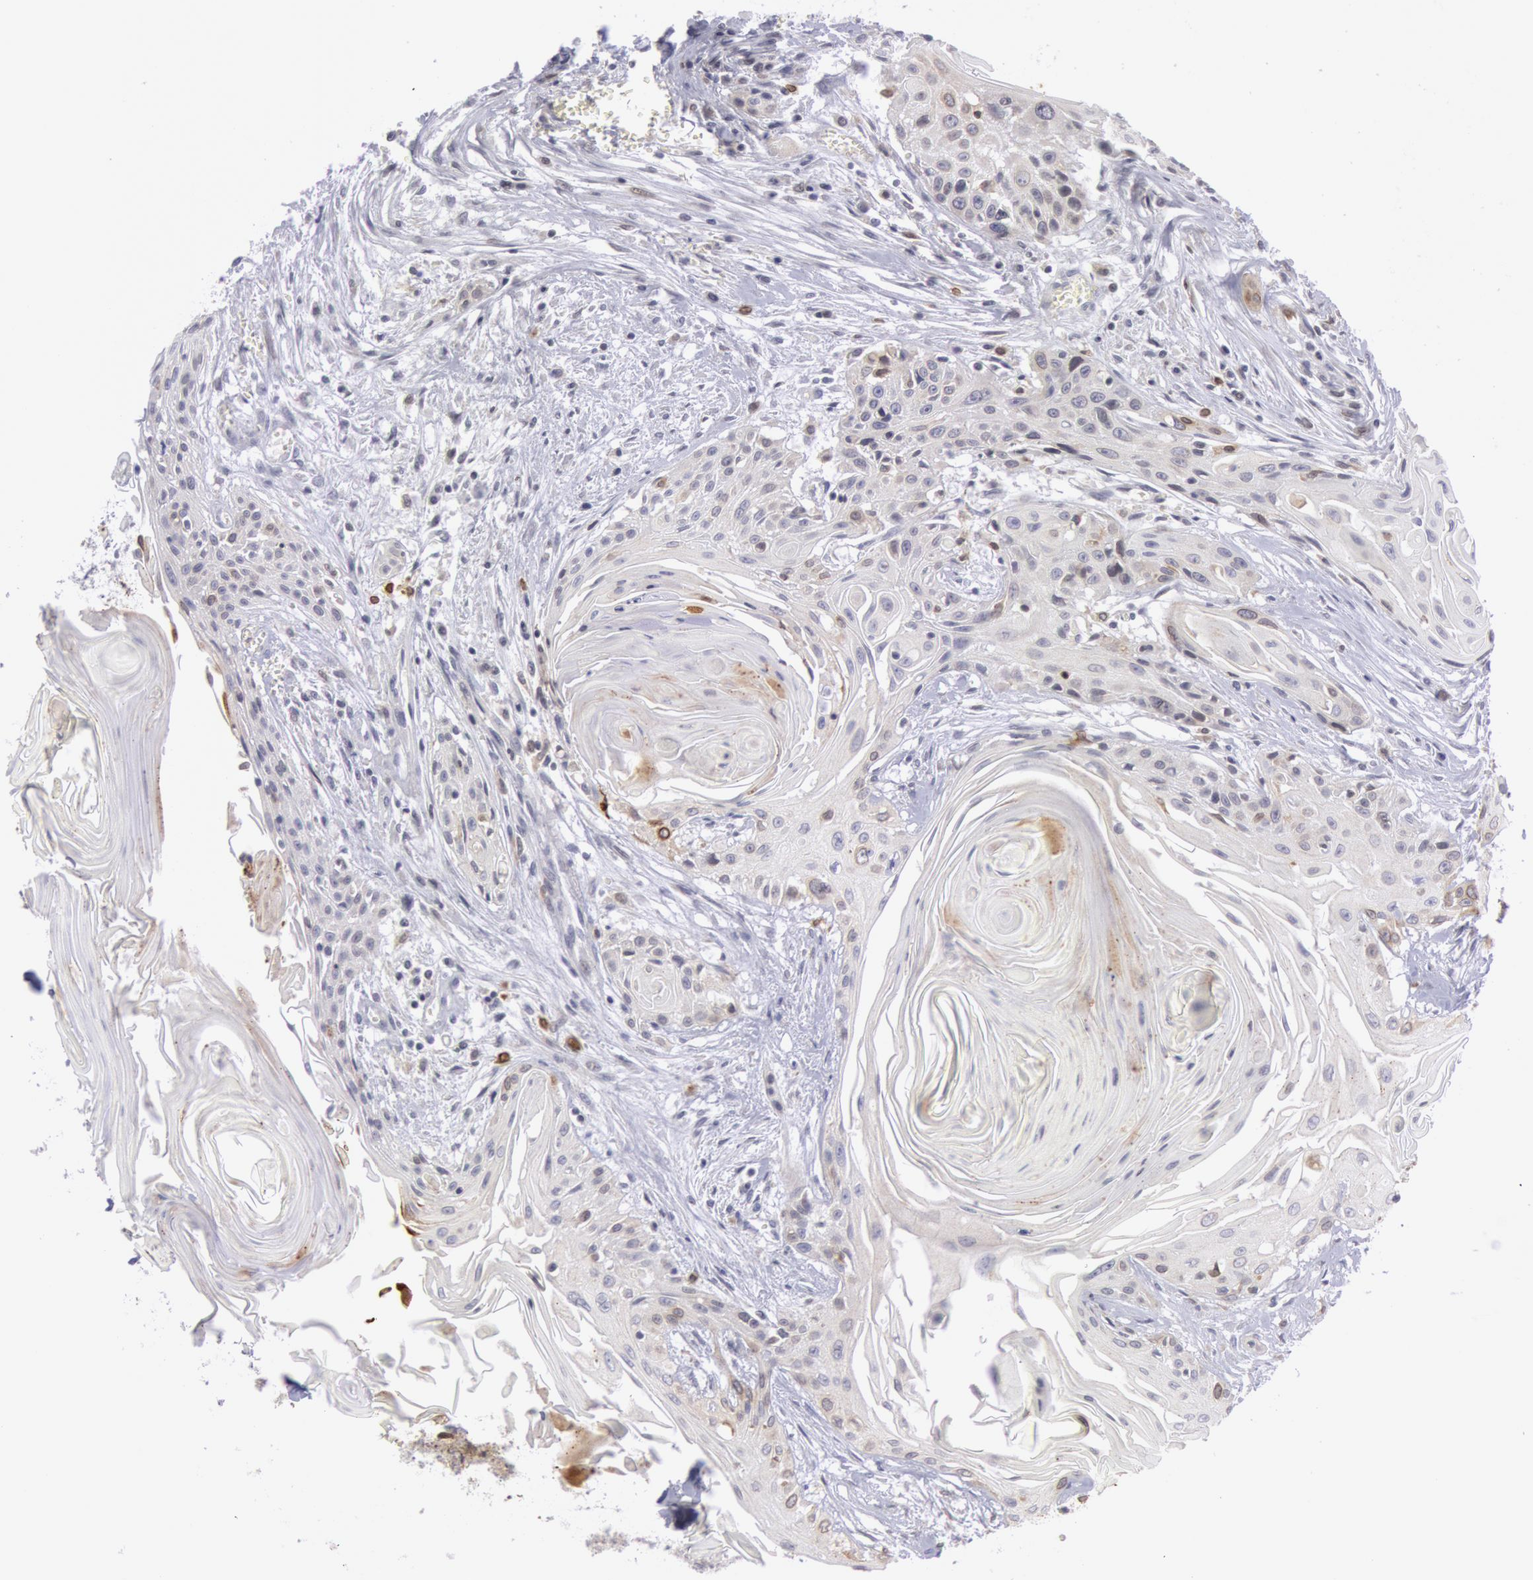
{"staining": {"intensity": "weak", "quantity": "<25%", "location": "cytoplasmic/membranous"}, "tissue": "head and neck cancer", "cell_type": "Tumor cells", "image_type": "cancer", "snomed": [{"axis": "morphology", "description": "Squamous cell carcinoma, NOS"}, {"axis": "morphology", "description": "Squamous cell carcinoma, metastatic, NOS"}, {"axis": "topography", "description": "Lymph node"}, {"axis": "topography", "description": "Salivary gland"}, {"axis": "topography", "description": "Head-Neck"}], "caption": "The photomicrograph shows no staining of tumor cells in head and neck cancer.", "gene": "PTGS2", "patient": {"sex": "female", "age": 74}}